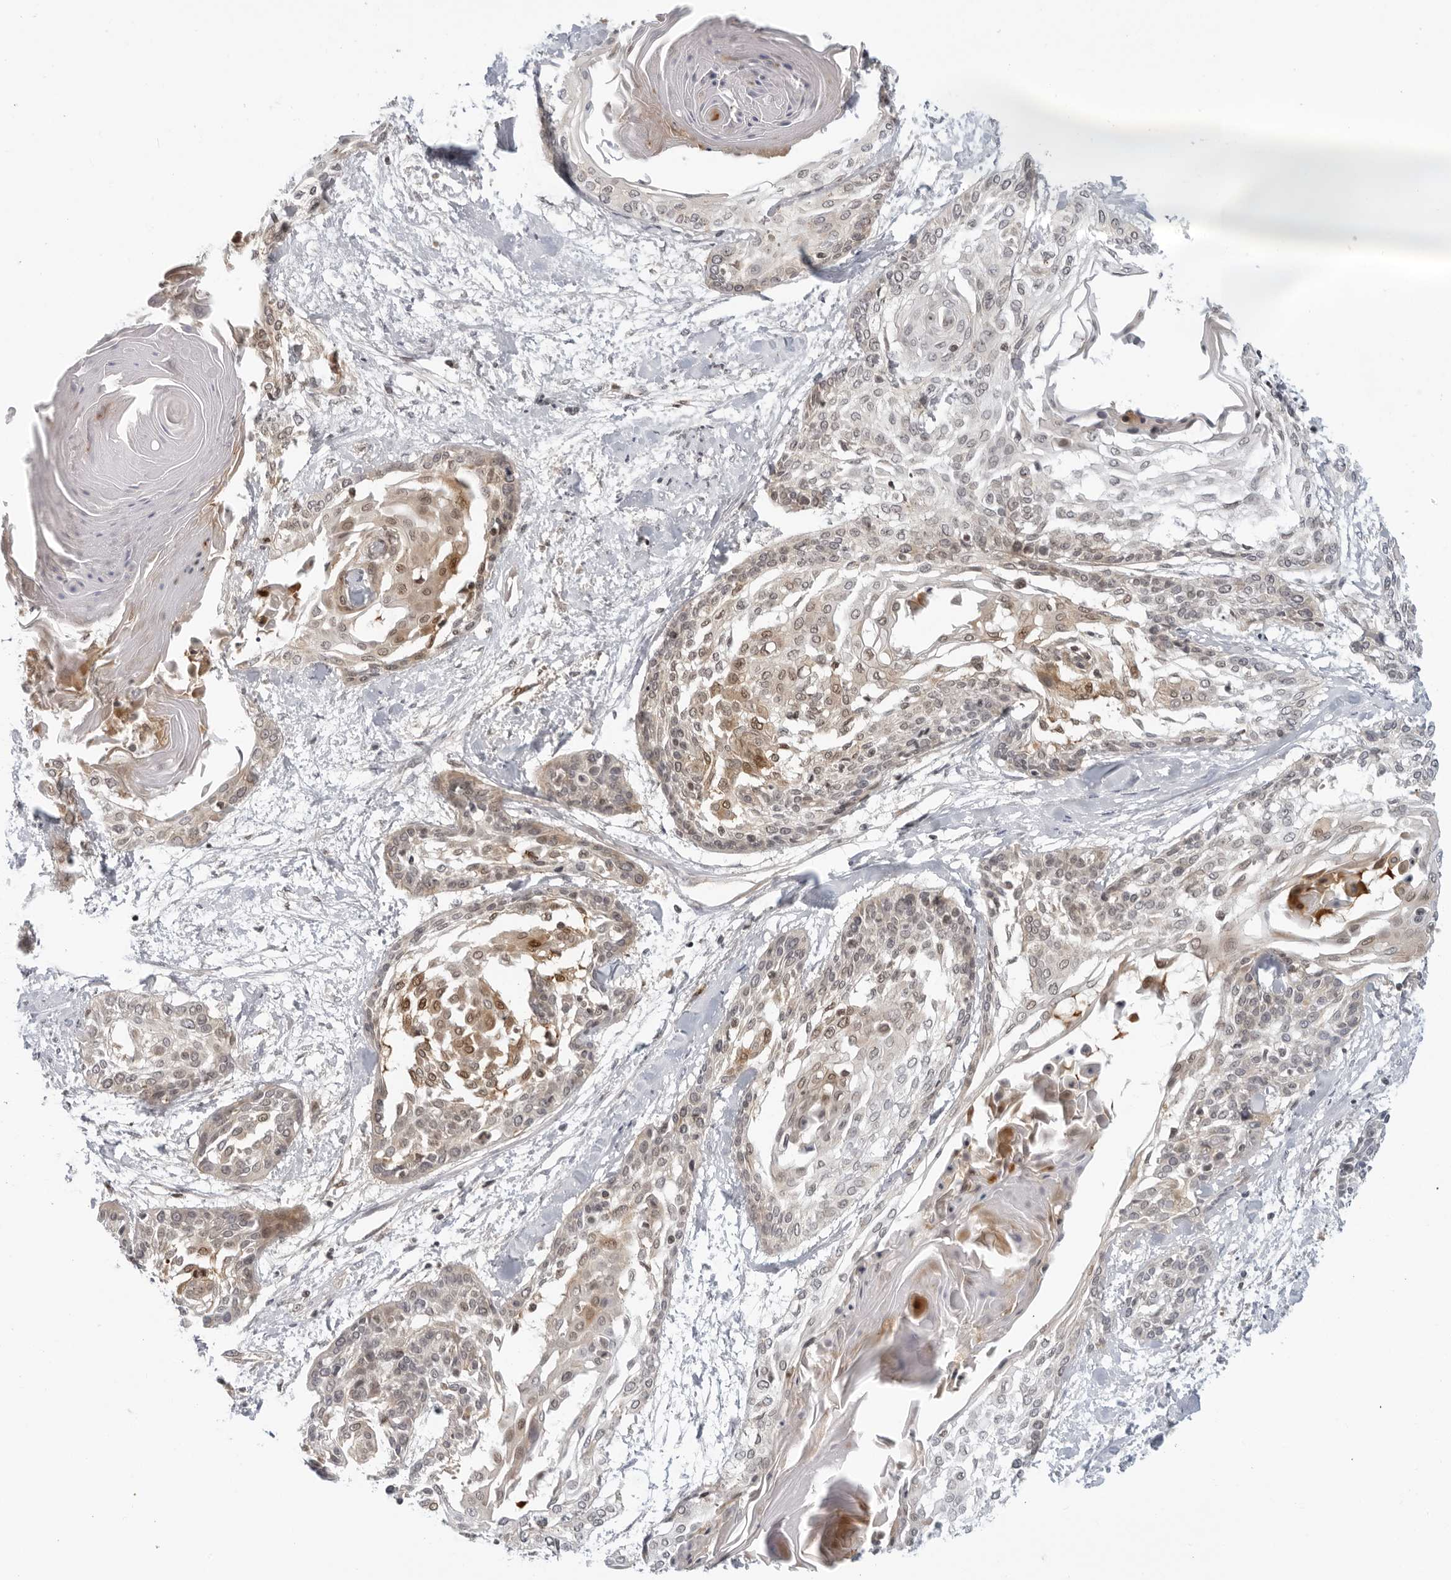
{"staining": {"intensity": "moderate", "quantity": "<25%", "location": "cytoplasmic/membranous,nuclear"}, "tissue": "cervical cancer", "cell_type": "Tumor cells", "image_type": "cancer", "snomed": [{"axis": "morphology", "description": "Squamous cell carcinoma, NOS"}, {"axis": "topography", "description": "Cervix"}], "caption": "A low amount of moderate cytoplasmic/membranous and nuclear positivity is appreciated in approximately <25% of tumor cells in squamous cell carcinoma (cervical) tissue.", "gene": "SUGCT", "patient": {"sex": "female", "age": 57}}